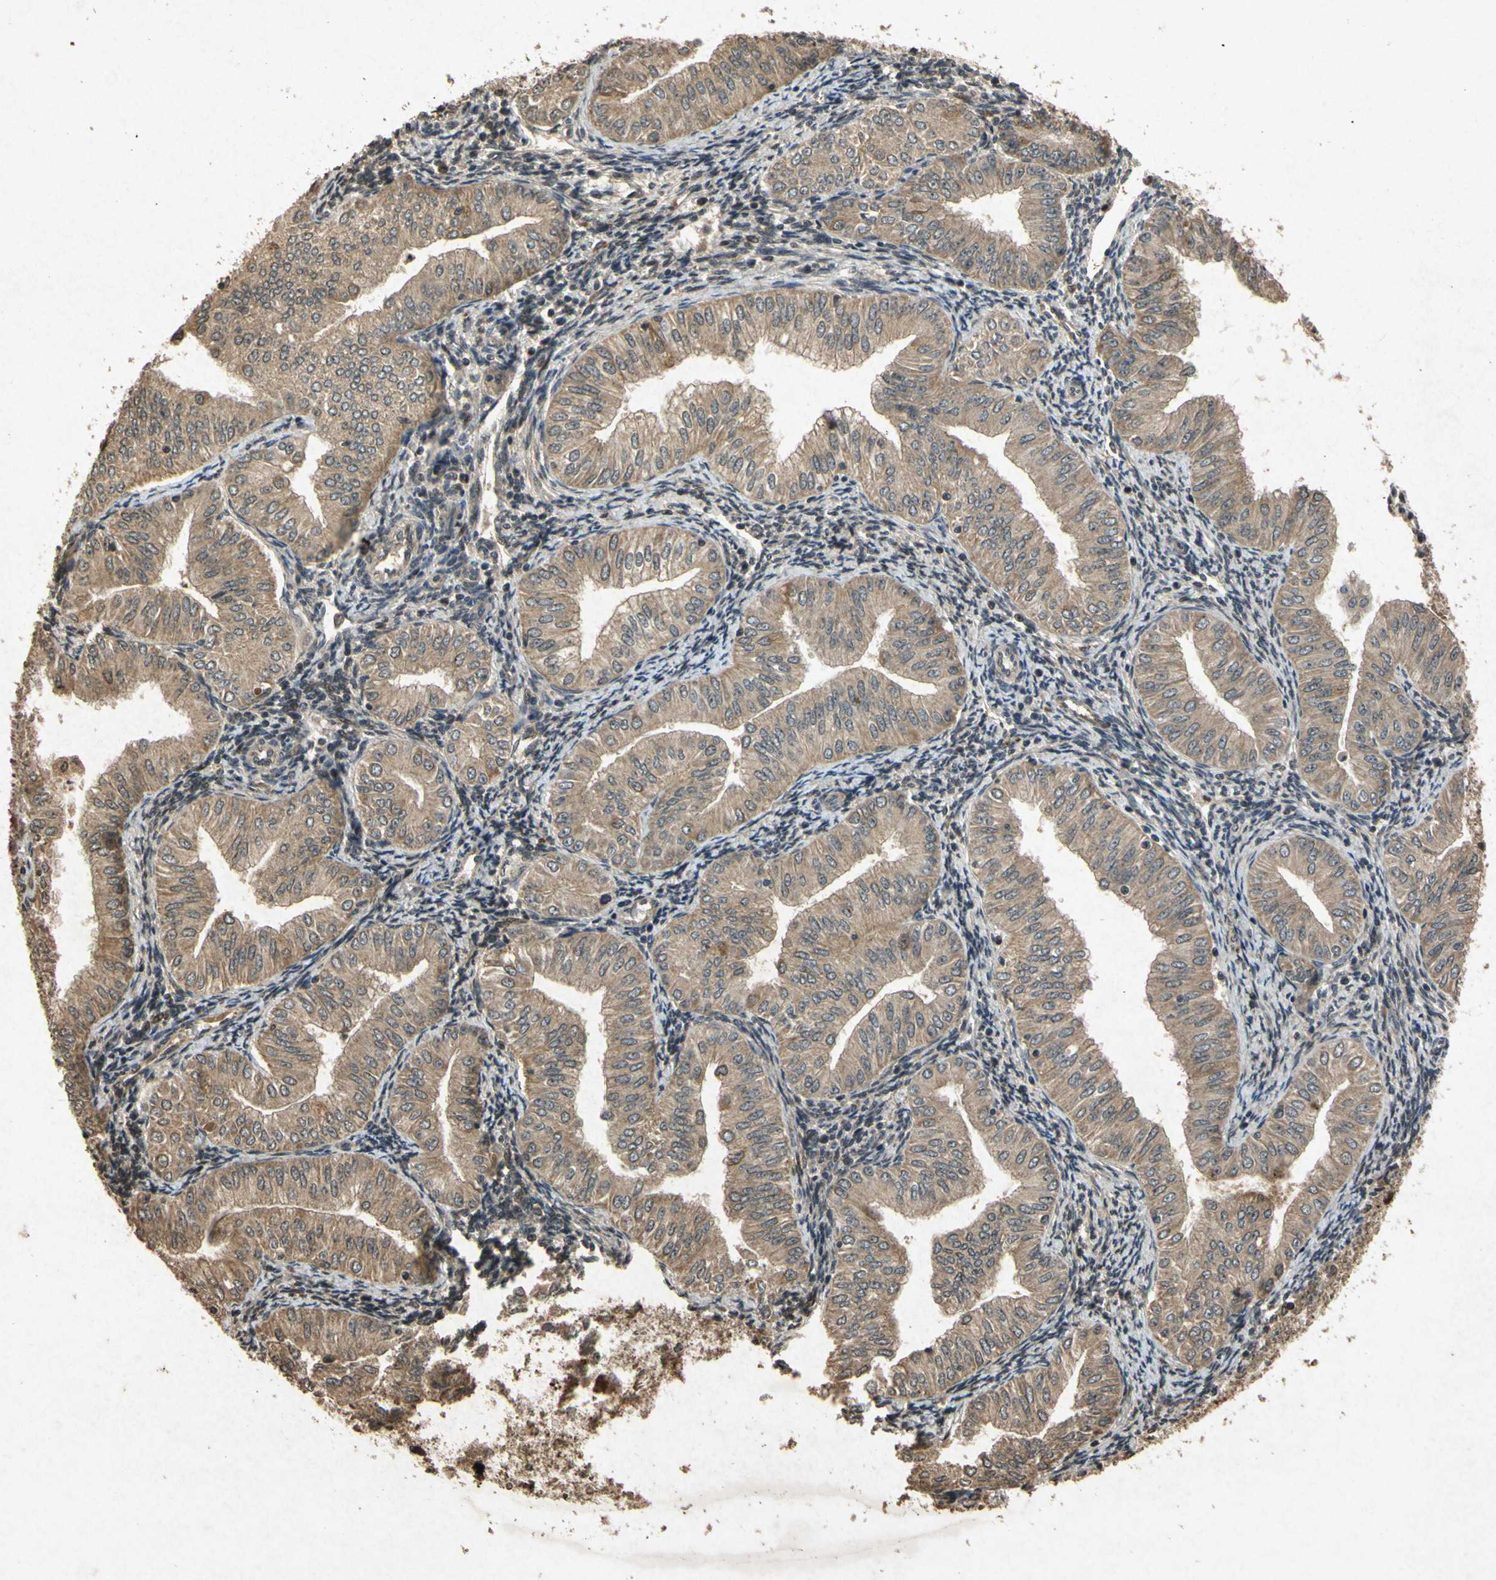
{"staining": {"intensity": "moderate", "quantity": ">75%", "location": "cytoplasmic/membranous"}, "tissue": "endometrial cancer", "cell_type": "Tumor cells", "image_type": "cancer", "snomed": [{"axis": "morphology", "description": "Normal tissue, NOS"}, {"axis": "morphology", "description": "Adenocarcinoma, NOS"}, {"axis": "topography", "description": "Endometrium"}], "caption": "This is a photomicrograph of immunohistochemistry (IHC) staining of endometrial cancer (adenocarcinoma), which shows moderate expression in the cytoplasmic/membranous of tumor cells.", "gene": "ATP6V1H", "patient": {"sex": "female", "age": 53}}